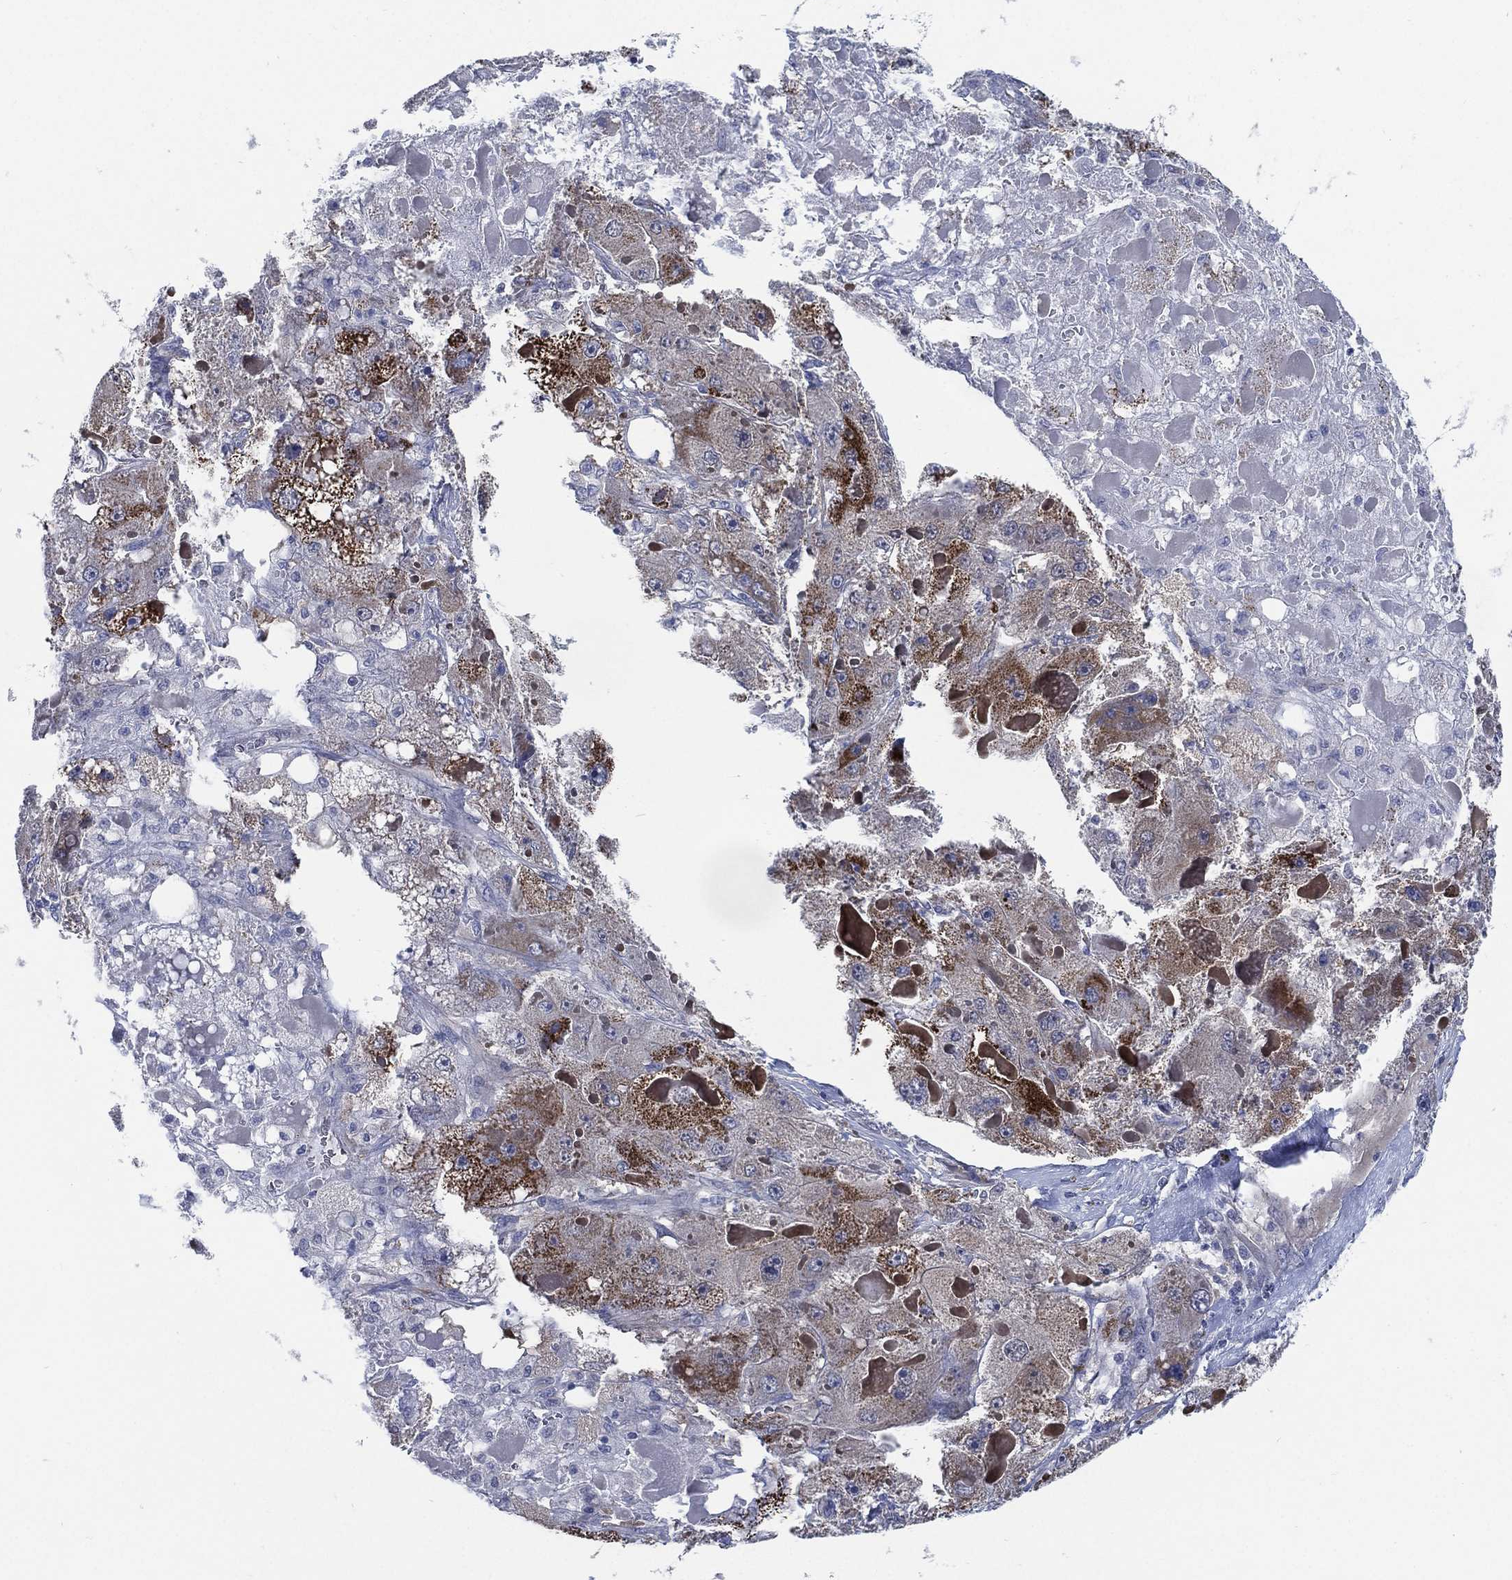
{"staining": {"intensity": "moderate", "quantity": "<25%", "location": "cytoplasmic/membranous"}, "tissue": "liver cancer", "cell_type": "Tumor cells", "image_type": "cancer", "snomed": [{"axis": "morphology", "description": "Carcinoma, Hepatocellular, NOS"}, {"axis": "topography", "description": "Liver"}], "caption": "Moderate cytoplasmic/membranous expression is appreciated in approximately <25% of tumor cells in liver cancer. Nuclei are stained in blue.", "gene": "C5orf46", "patient": {"sex": "female", "age": 73}}